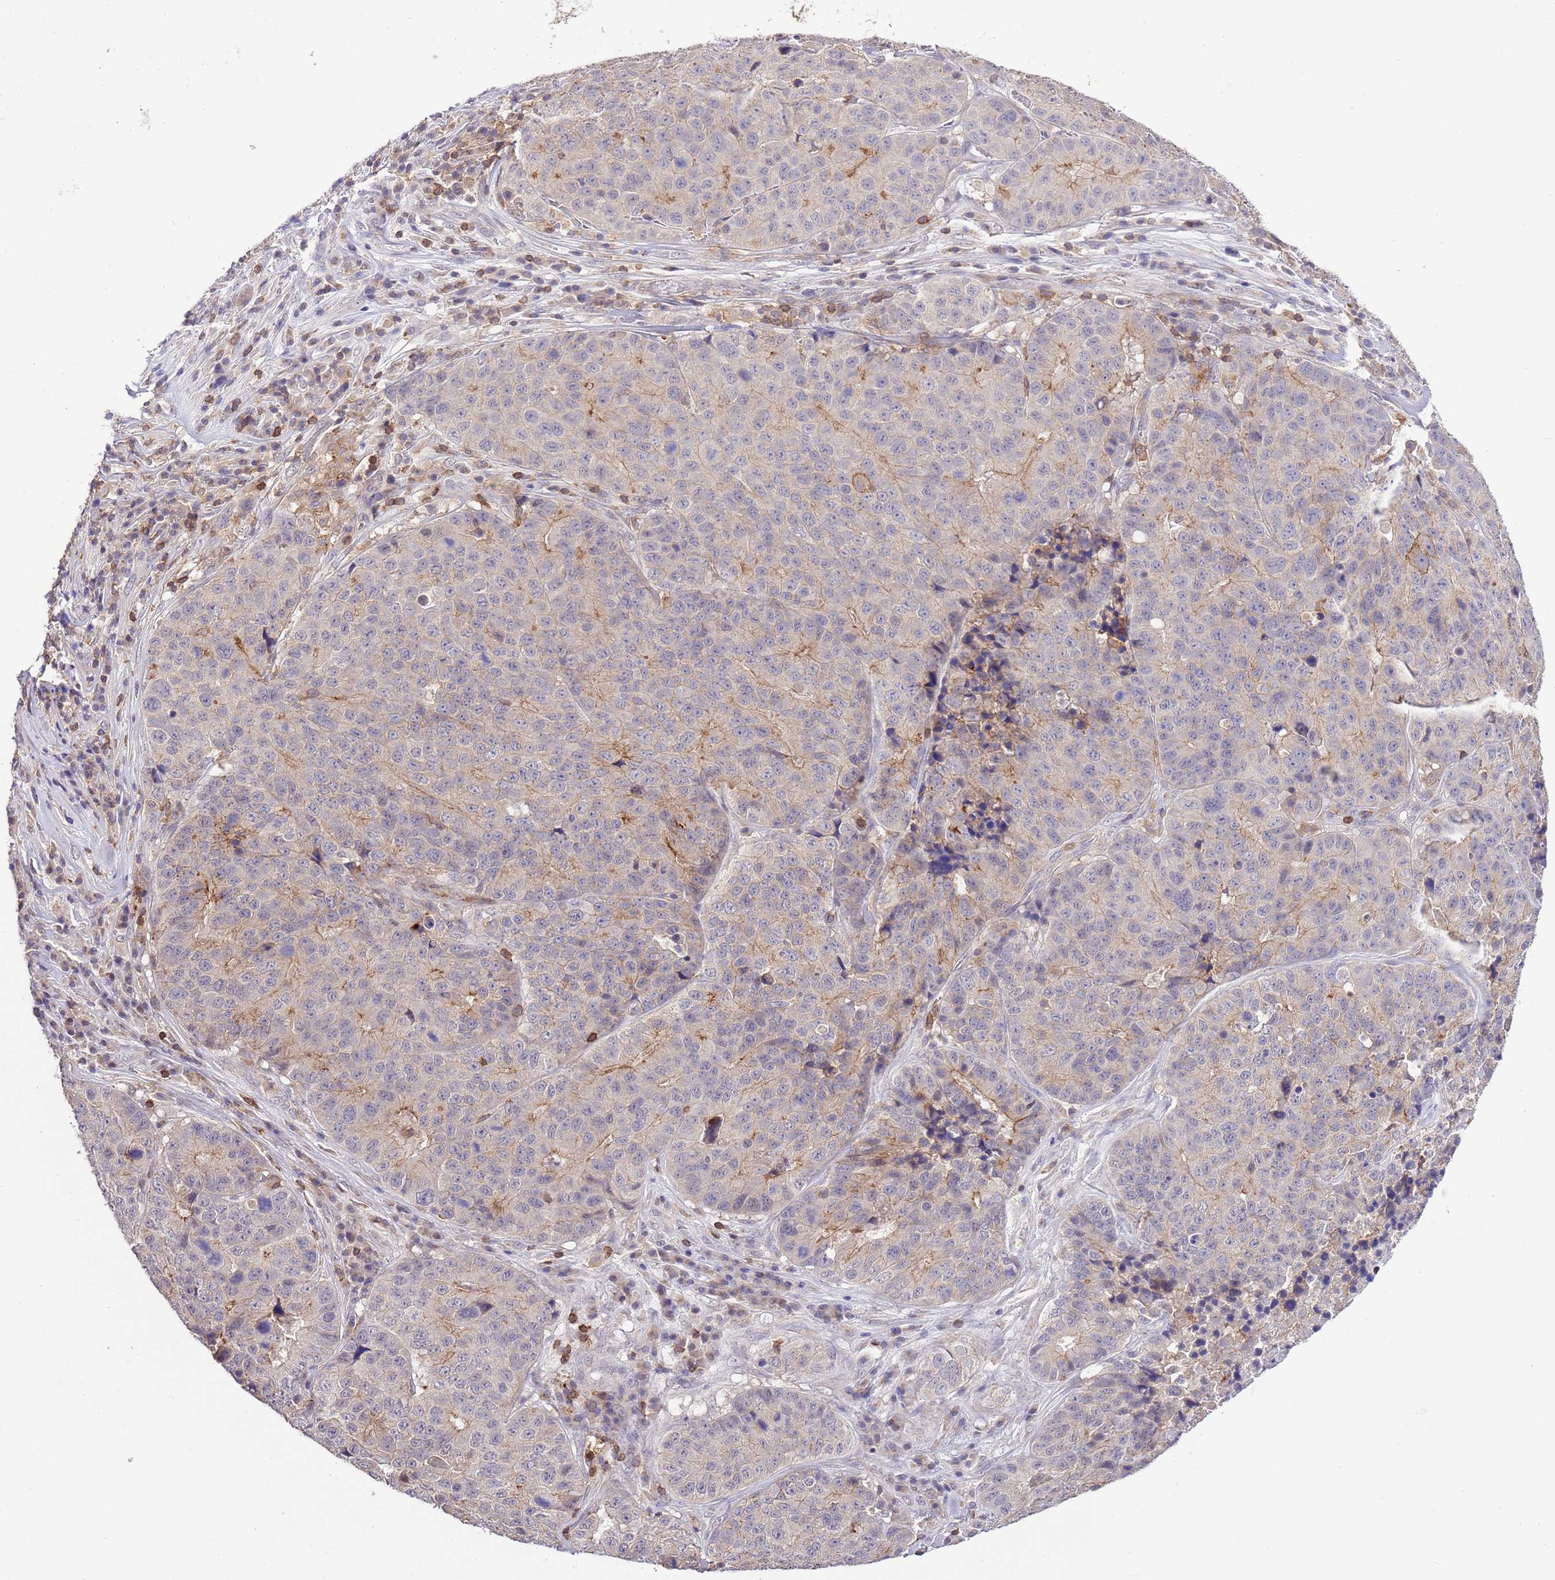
{"staining": {"intensity": "moderate", "quantity": "<25%", "location": "cytoplasmic/membranous"}, "tissue": "stomach cancer", "cell_type": "Tumor cells", "image_type": "cancer", "snomed": [{"axis": "morphology", "description": "Adenocarcinoma, NOS"}, {"axis": "topography", "description": "Stomach"}], "caption": "Protein expression analysis of human stomach adenocarcinoma reveals moderate cytoplasmic/membranous expression in about <25% of tumor cells.", "gene": "EFHD1", "patient": {"sex": "male", "age": 71}}